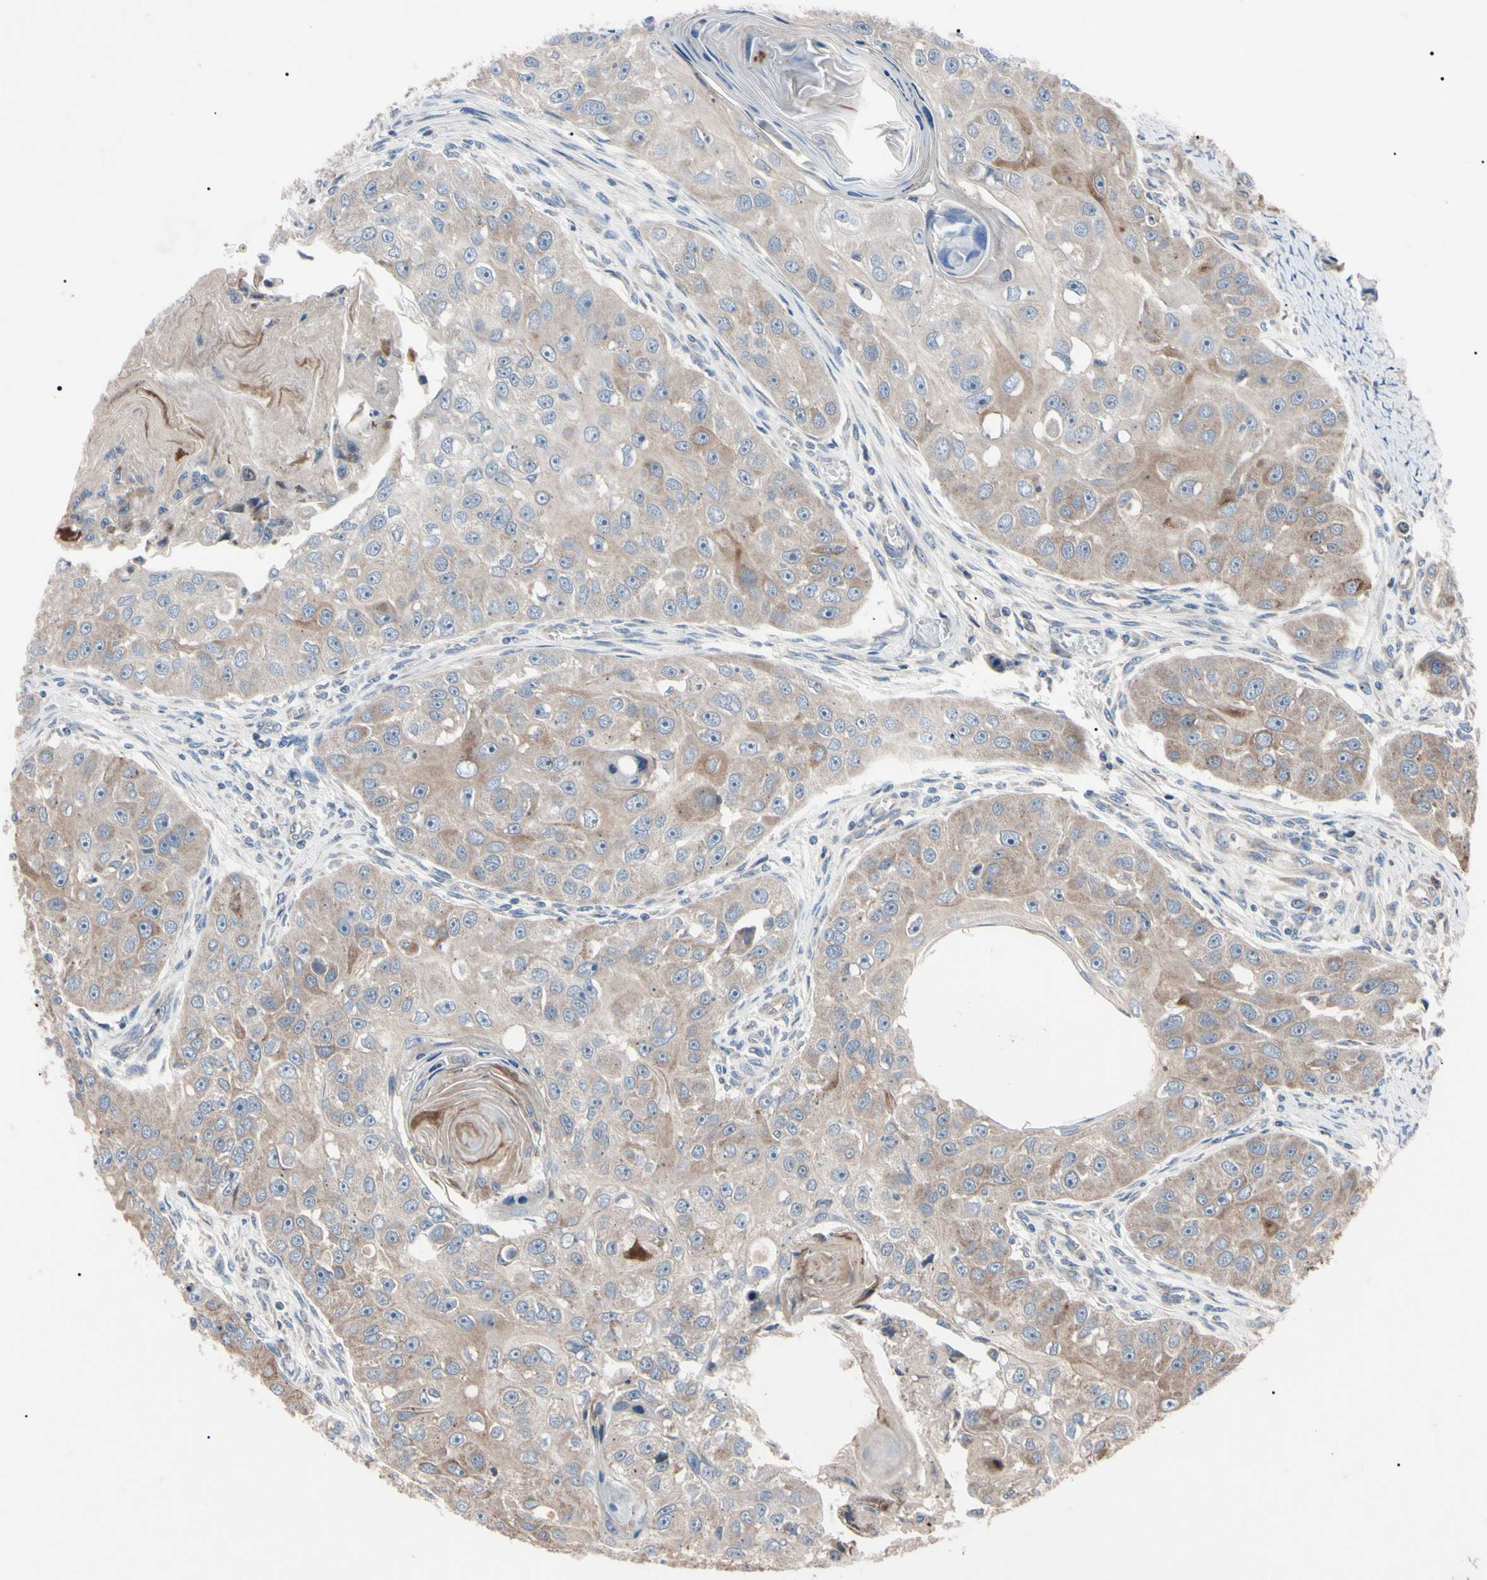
{"staining": {"intensity": "weak", "quantity": ">75%", "location": "cytoplasmic/membranous"}, "tissue": "head and neck cancer", "cell_type": "Tumor cells", "image_type": "cancer", "snomed": [{"axis": "morphology", "description": "Normal tissue, NOS"}, {"axis": "morphology", "description": "Squamous cell carcinoma, NOS"}, {"axis": "topography", "description": "Skeletal muscle"}, {"axis": "topography", "description": "Head-Neck"}], "caption": "Human head and neck cancer (squamous cell carcinoma) stained with a brown dye demonstrates weak cytoplasmic/membranous positive expression in approximately >75% of tumor cells.", "gene": "TNFRSF1A", "patient": {"sex": "male", "age": 51}}